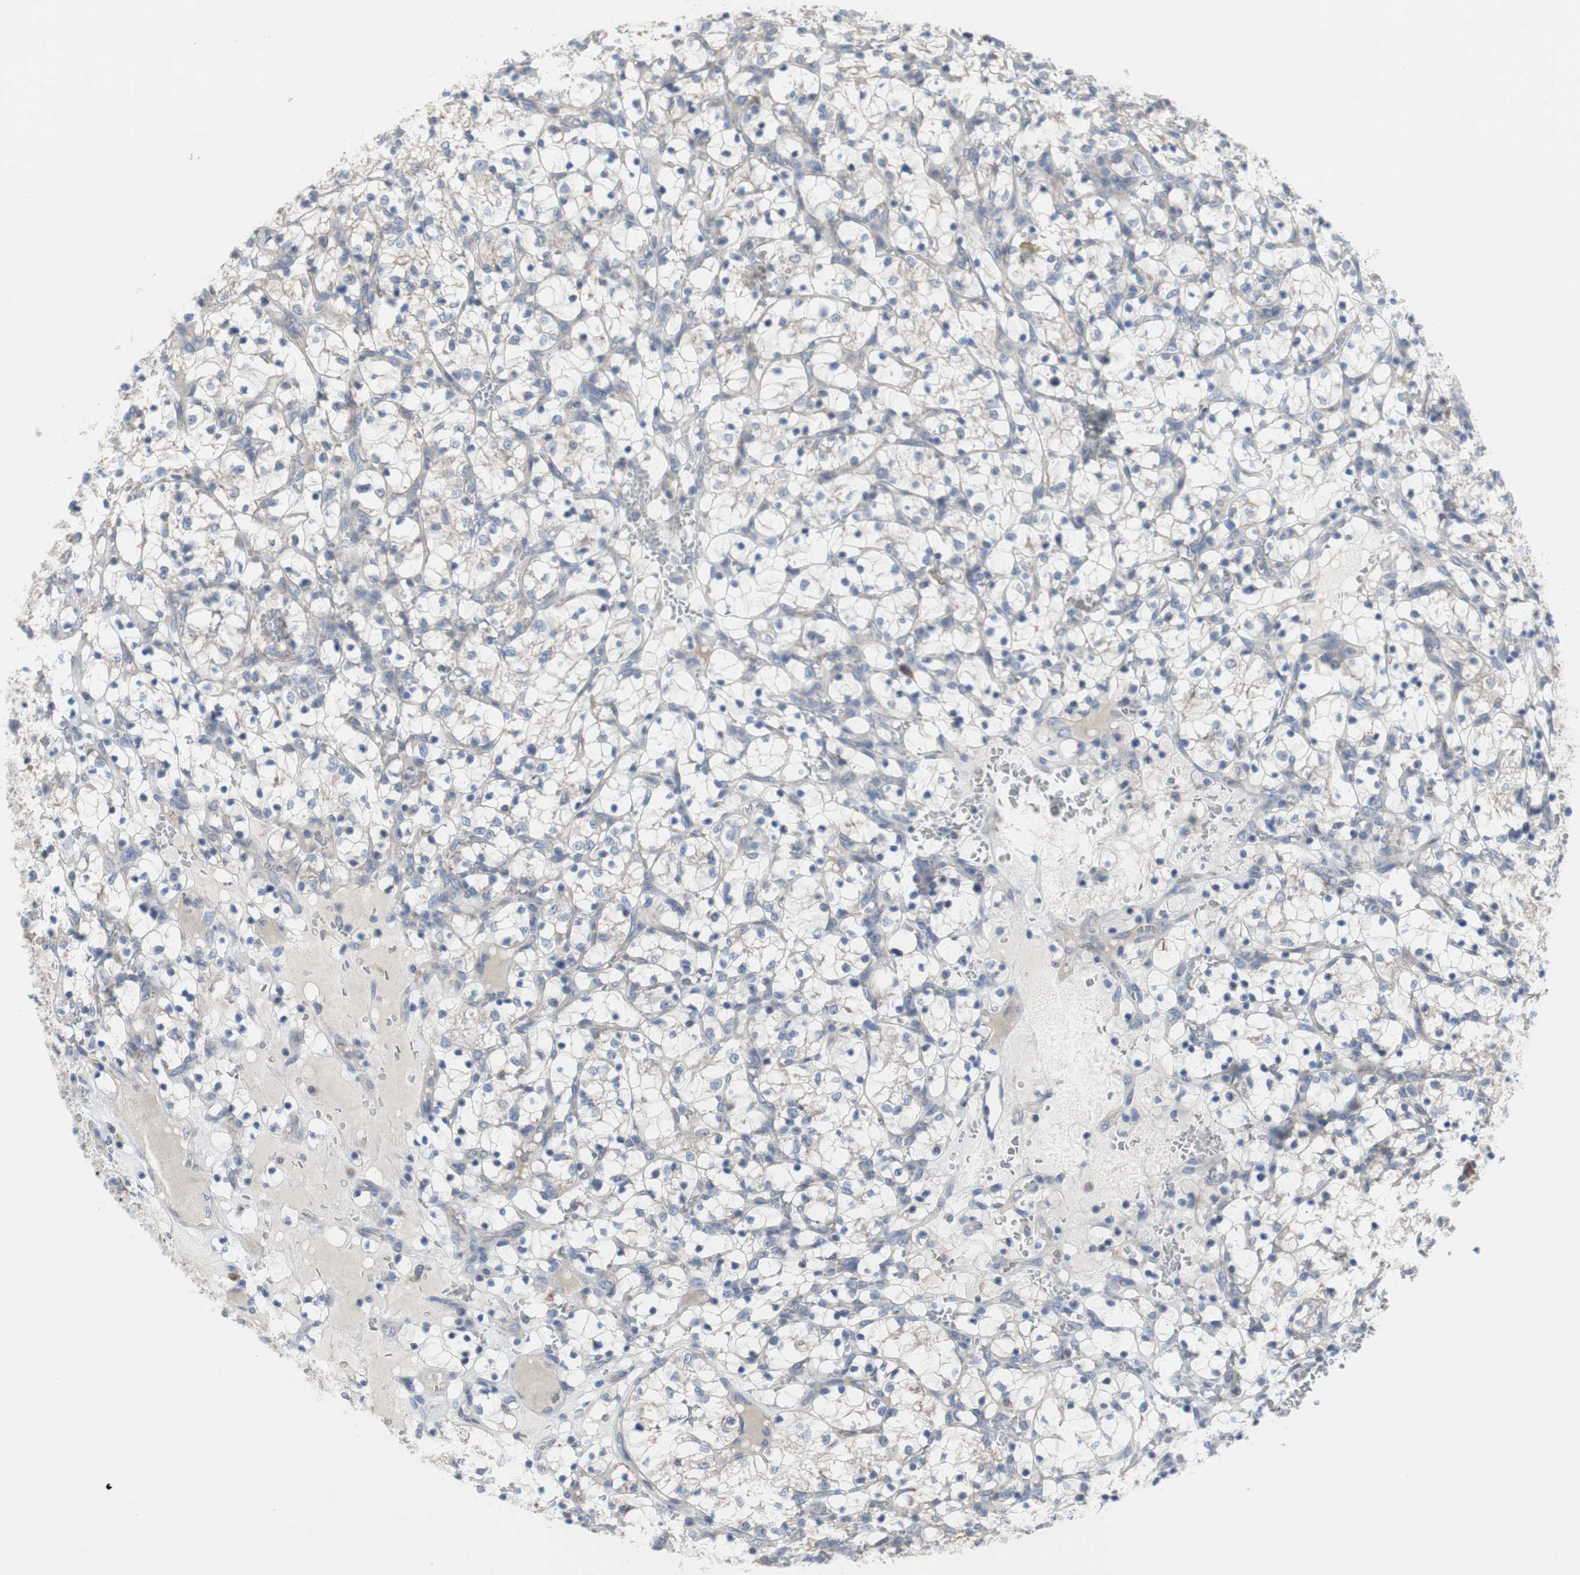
{"staining": {"intensity": "negative", "quantity": "none", "location": "none"}, "tissue": "renal cancer", "cell_type": "Tumor cells", "image_type": "cancer", "snomed": [{"axis": "morphology", "description": "Adenocarcinoma, NOS"}, {"axis": "topography", "description": "Kidney"}], "caption": "Tumor cells show no significant positivity in adenocarcinoma (renal).", "gene": "TTC14", "patient": {"sex": "female", "age": 69}}